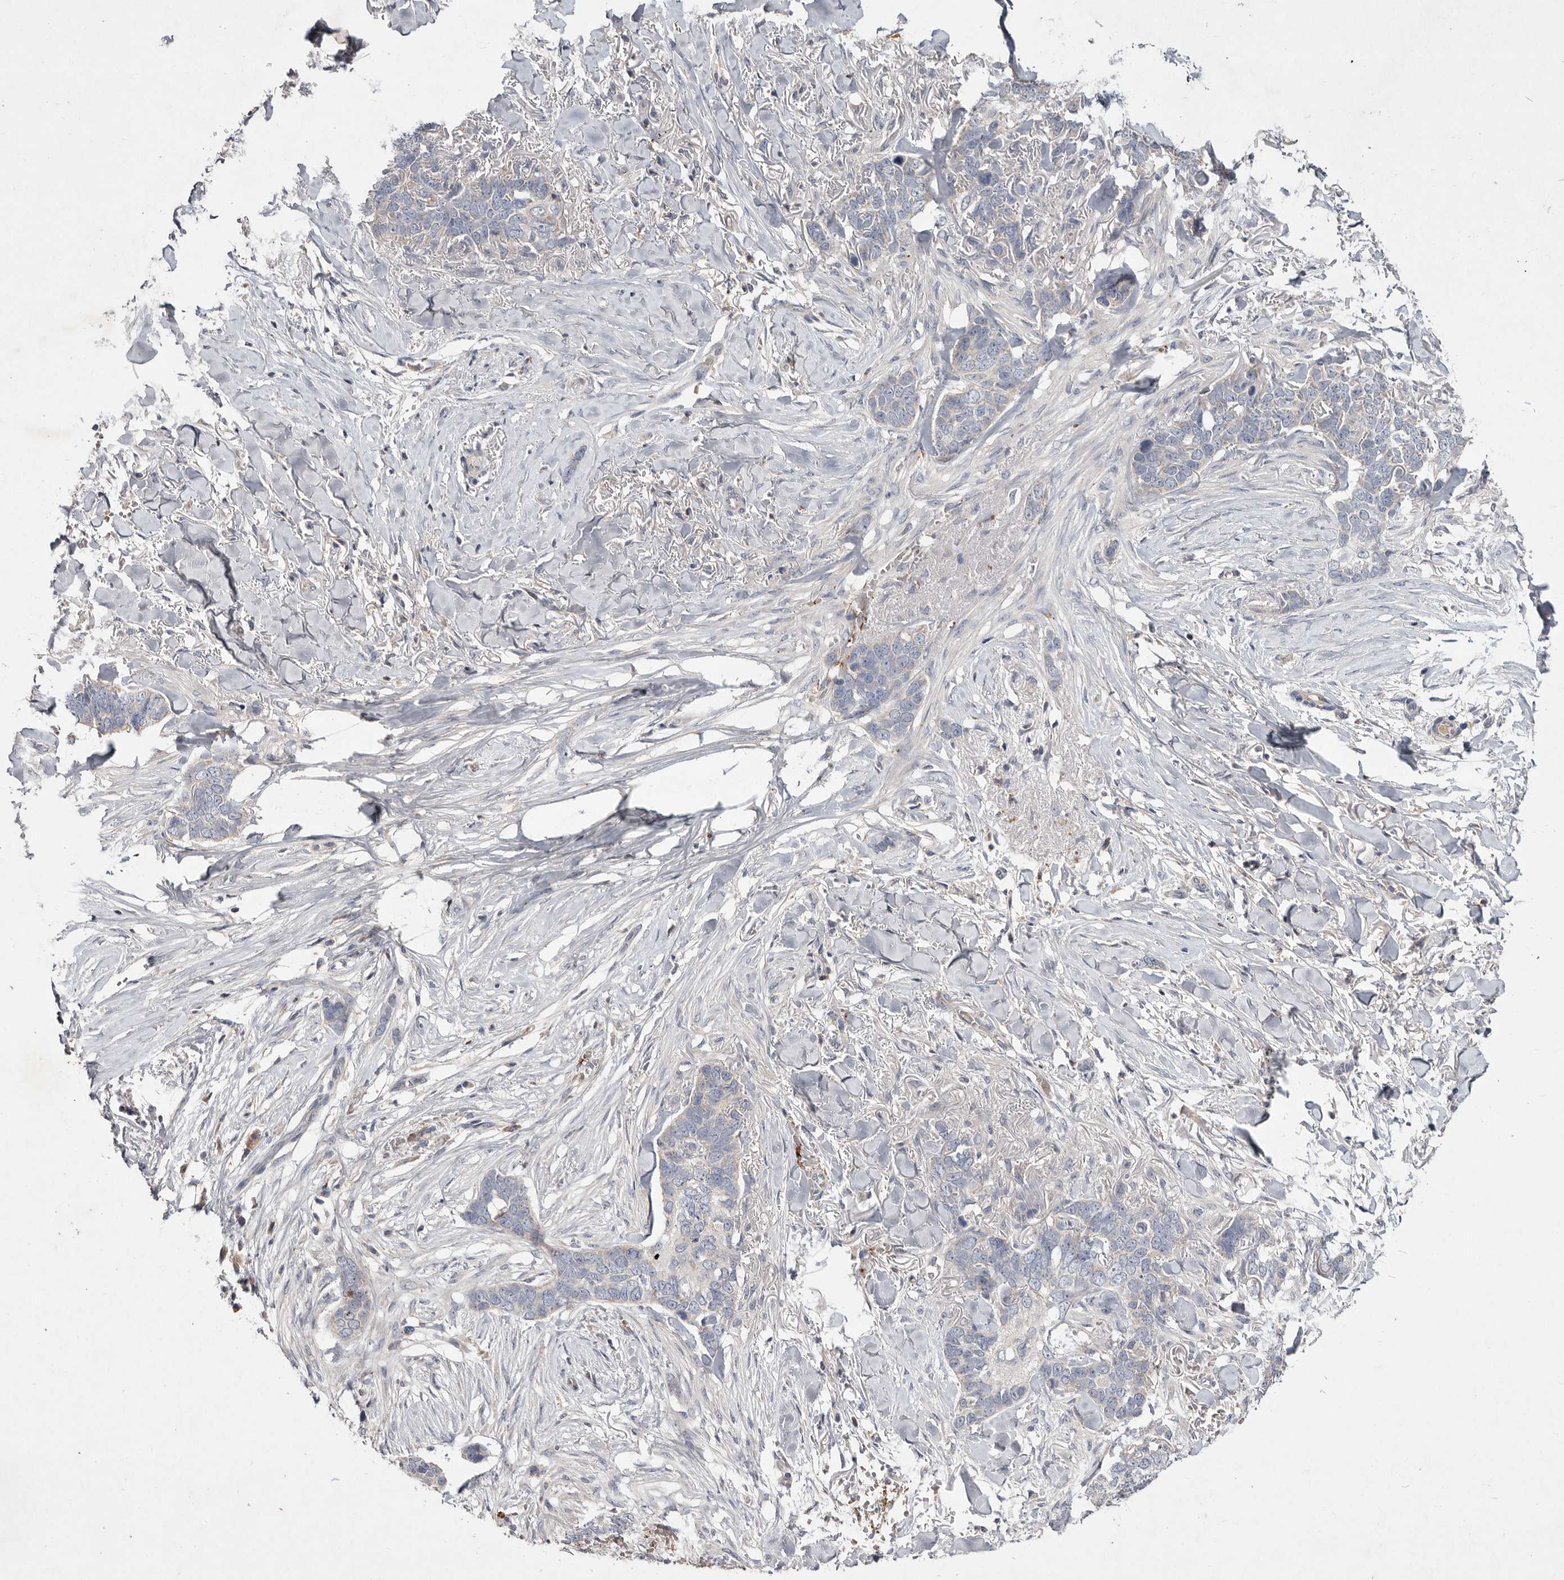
{"staining": {"intensity": "negative", "quantity": "none", "location": "none"}, "tissue": "skin cancer", "cell_type": "Tumor cells", "image_type": "cancer", "snomed": [{"axis": "morphology", "description": "Normal tissue, NOS"}, {"axis": "morphology", "description": "Basal cell carcinoma"}, {"axis": "topography", "description": "Skin"}], "caption": "Micrograph shows no significant protein expression in tumor cells of basal cell carcinoma (skin).", "gene": "TNFSF14", "patient": {"sex": "male", "age": 77}}